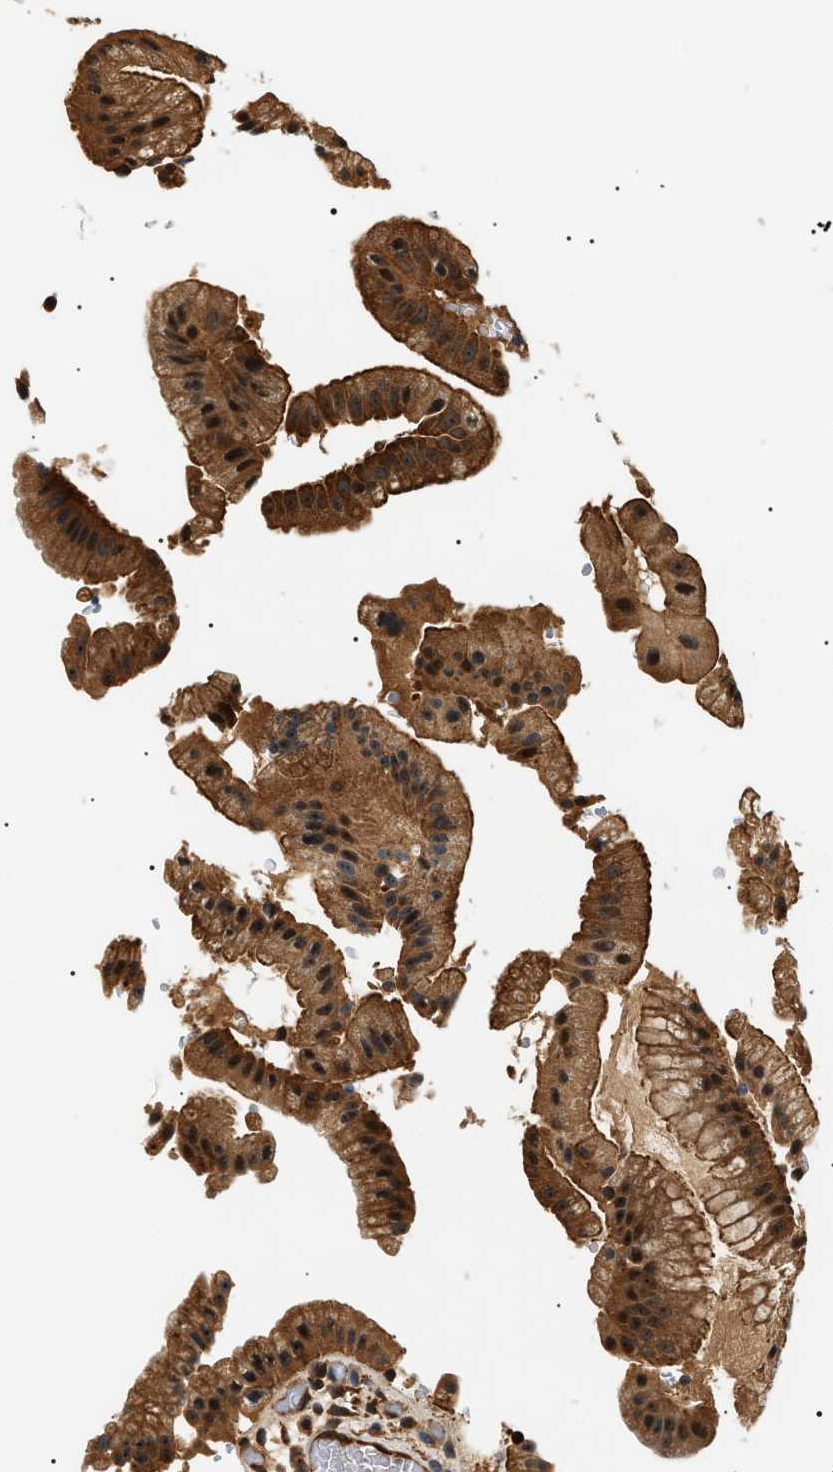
{"staining": {"intensity": "strong", "quantity": ">75%", "location": "cytoplasmic/membranous,nuclear"}, "tissue": "gallbladder", "cell_type": "Glandular cells", "image_type": "normal", "snomed": [{"axis": "morphology", "description": "Normal tissue, NOS"}, {"axis": "topography", "description": "Gallbladder"}], "caption": "A brown stain labels strong cytoplasmic/membranous,nuclear positivity of a protein in glandular cells of unremarkable gallbladder. The protein of interest is shown in brown color, while the nuclei are stained blue.", "gene": "SH3GLB2", "patient": {"sex": "male", "age": 49}}